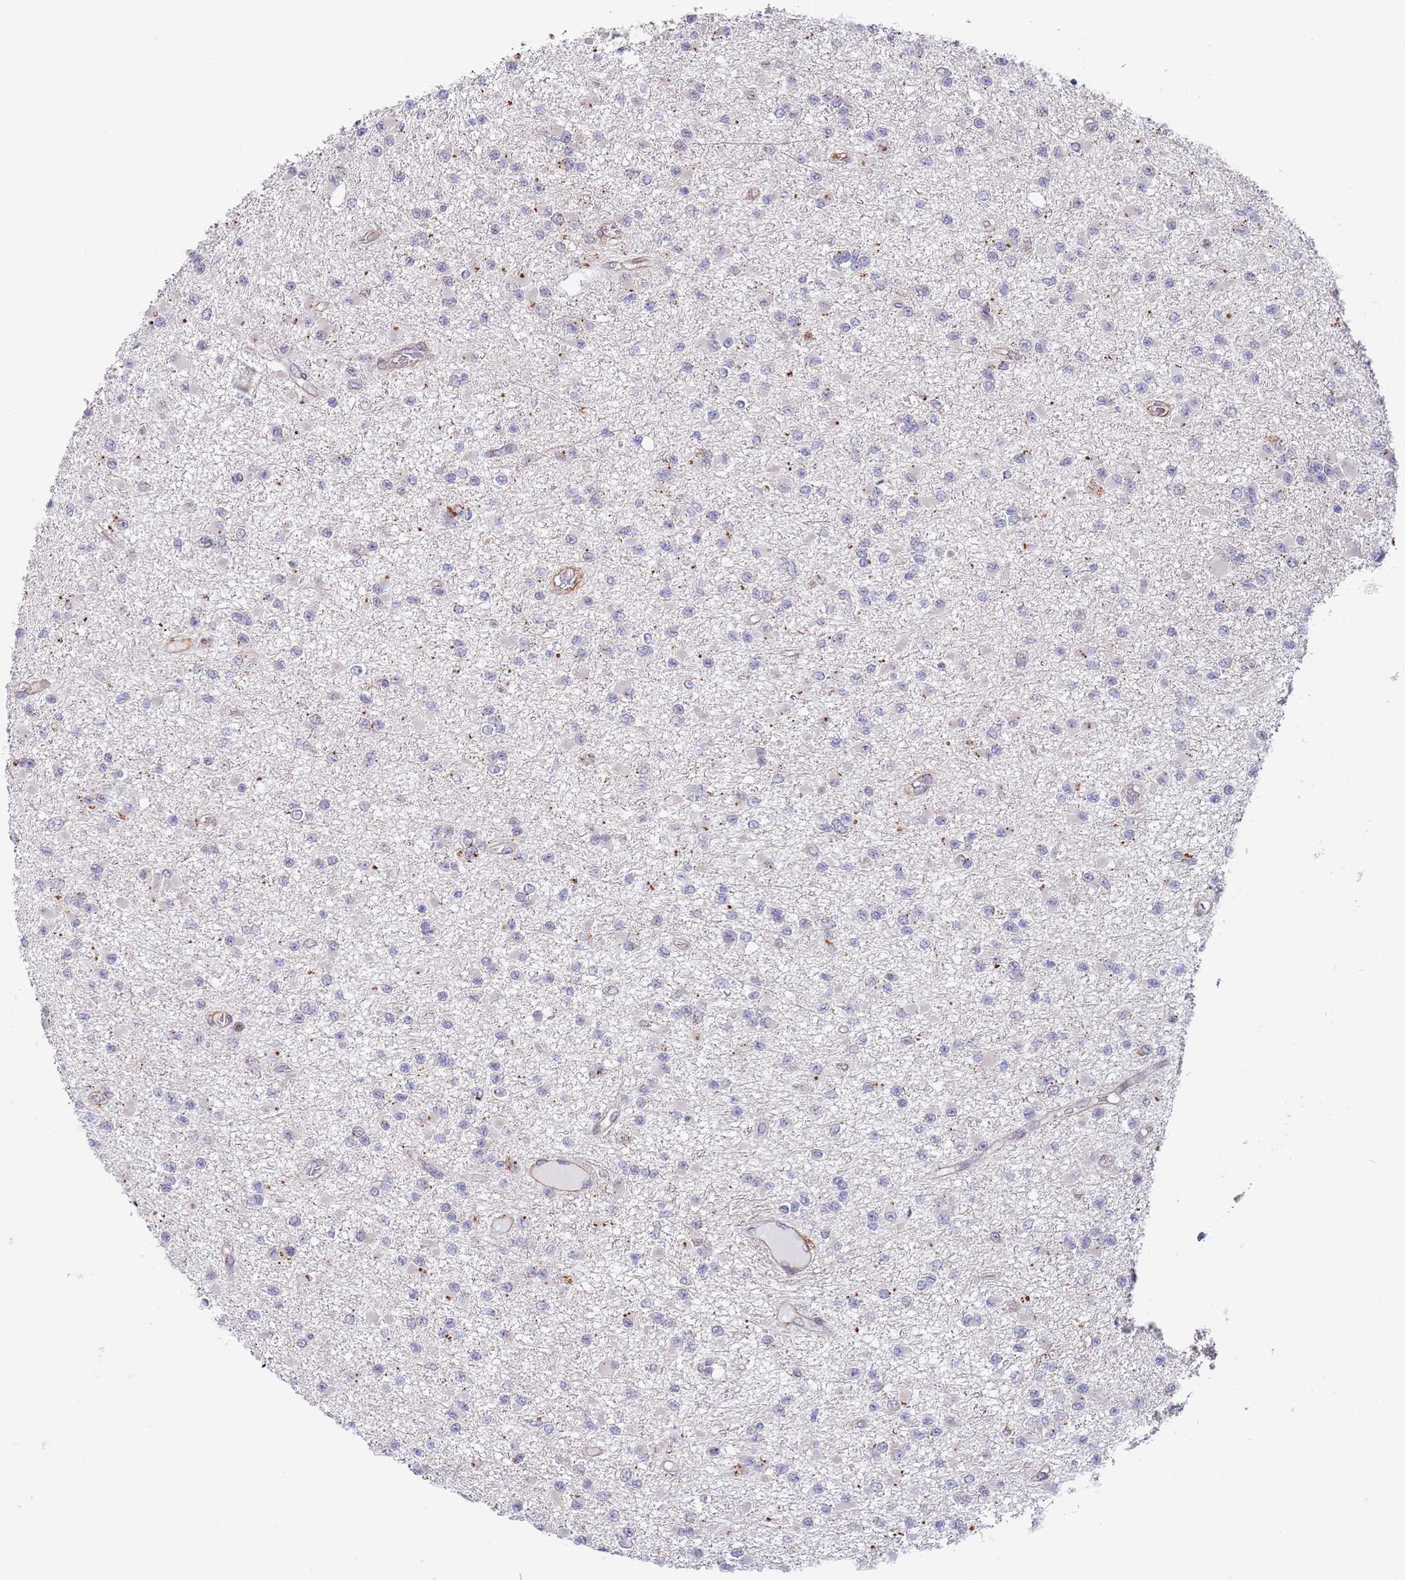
{"staining": {"intensity": "negative", "quantity": "none", "location": "none"}, "tissue": "glioma", "cell_type": "Tumor cells", "image_type": "cancer", "snomed": [{"axis": "morphology", "description": "Glioma, malignant, Low grade"}, {"axis": "topography", "description": "Brain"}], "caption": "The immunohistochemistry micrograph has no significant staining in tumor cells of malignant glioma (low-grade) tissue.", "gene": "BPNT1", "patient": {"sex": "female", "age": 22}}